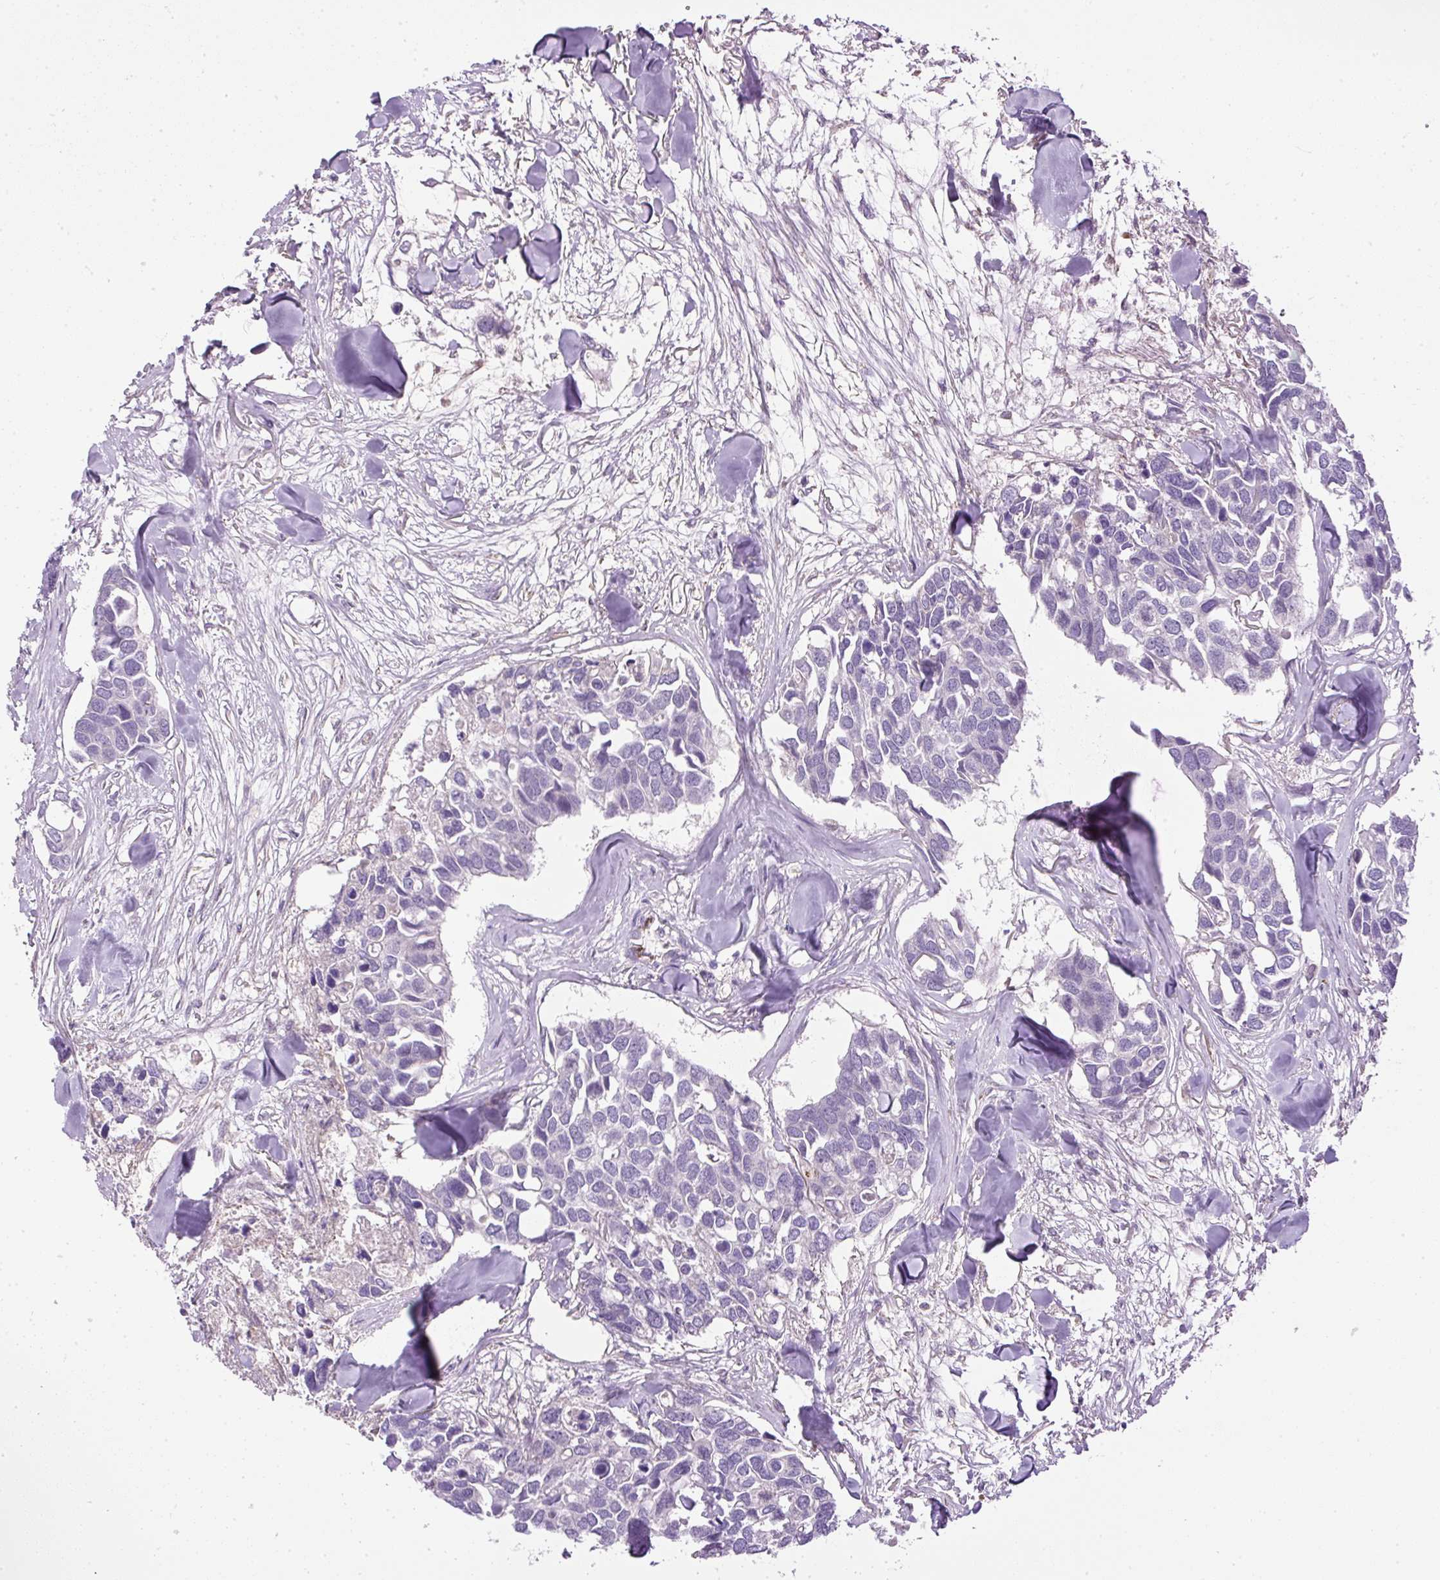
{"staining": {"intensity": "negative", "quantity": "none", "location": "none"}, "tissue": "breast cancer", "cell_type": "Tumor cells", "image_type": "cancer", "snomed": [{"axis": "morphology", "description": "Duct carcinoma"}, {"axis": "topography", "description": "Breast"}], "caption": "This histopathology image is of breast cancer (invasive ductal carcinoma) stained with immunohistochemistry to label a protein in brown with the nuclei are counter-stained blue. There is no positivity in tumor cells. (DAB IHC visualized using brightfield microscopy, high magnification).", "gene": "LEFTY2", "patient": {"sex": "female", "age": 83}}